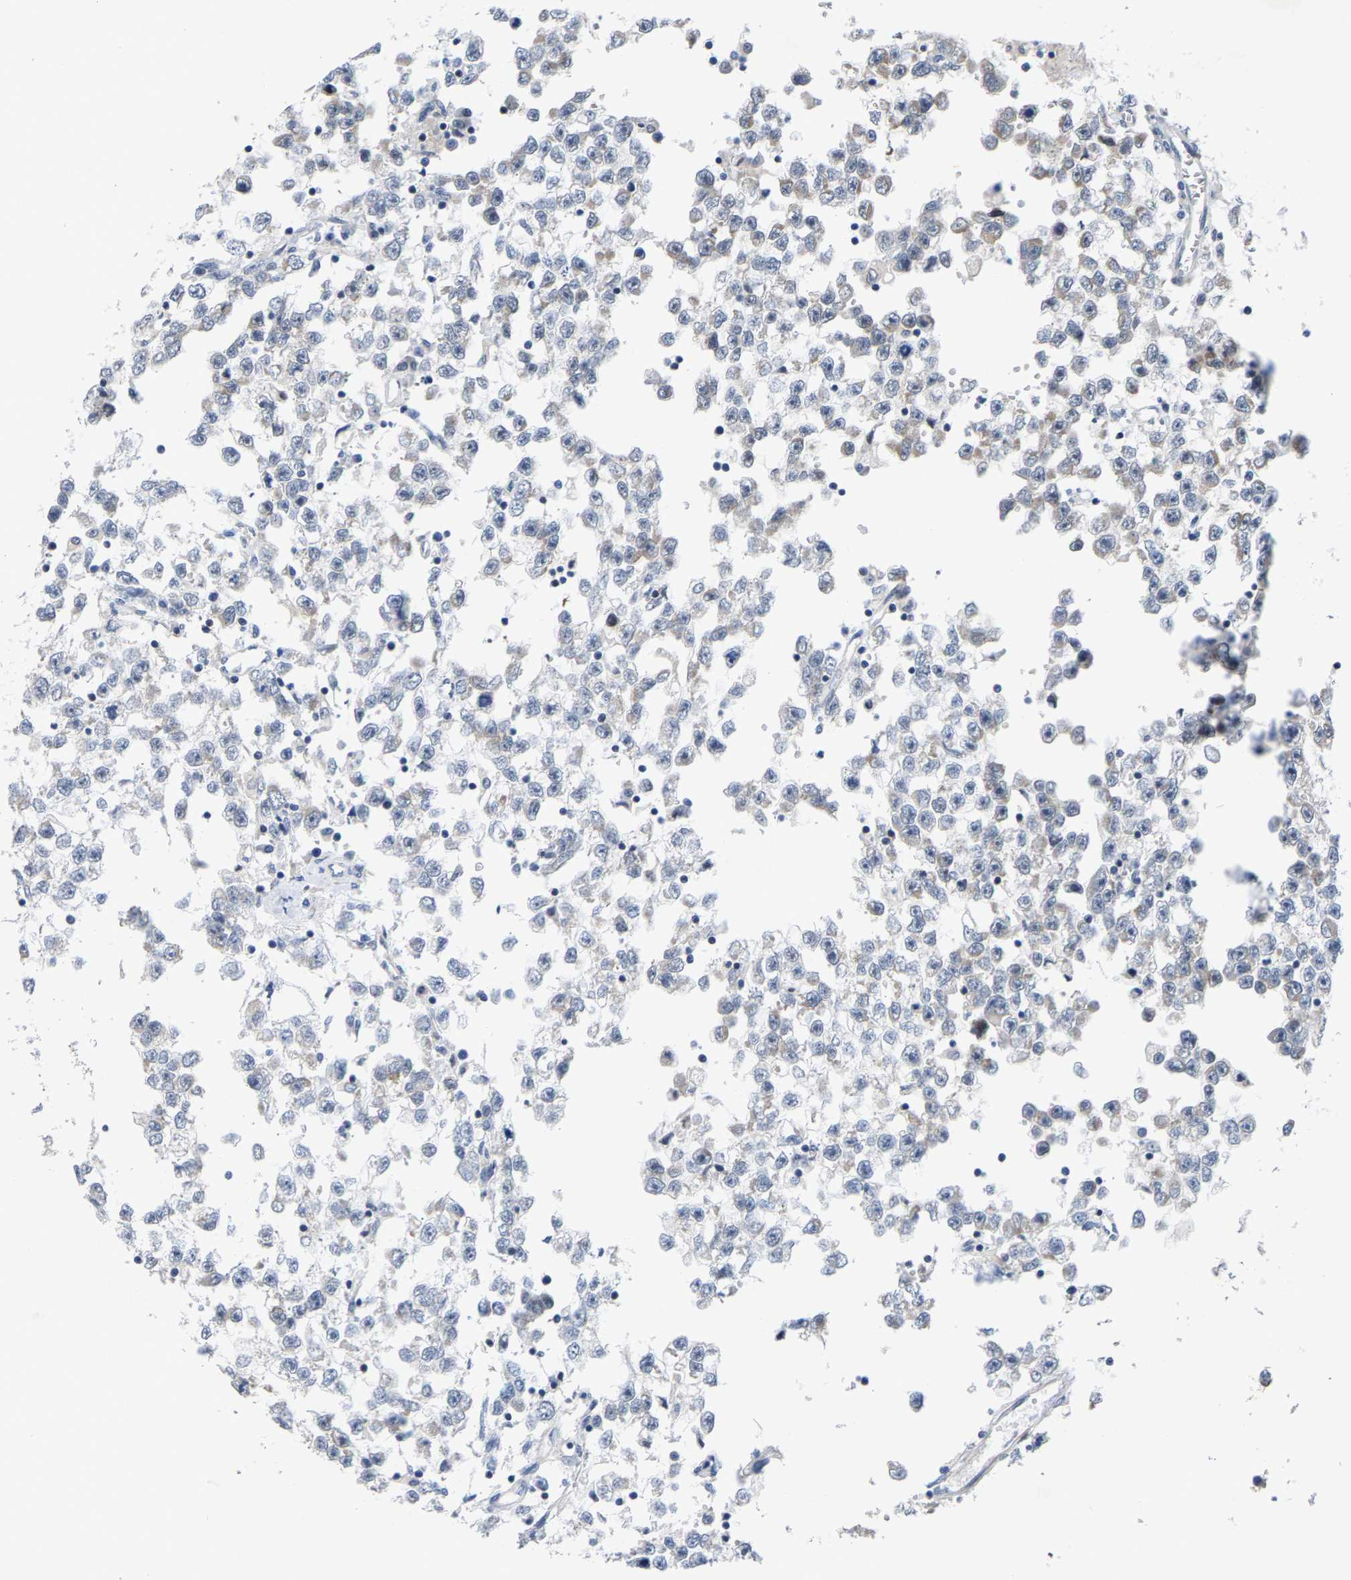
{"staining": {"intensity": "negative", "quantity": "none", "location": "none"}, "tissue": "testis cancer", "cell_type": "Tumor cells", "image_type": "cancer", "snomed": [{"axis": "morphology", "description": "Seminoma, NOS"}, {"axis": "morphology", "description": "Carcinoma, Embryonal, NOS"}, {"axis": "topography", "description": "Testis"}], "caption": "Tumor cells are negative for brown protein staining in seminoma (testis). Nuclei are stained in blue.", "gene": "TDRKH", "patient": {"sex": "male", "age": 51}}